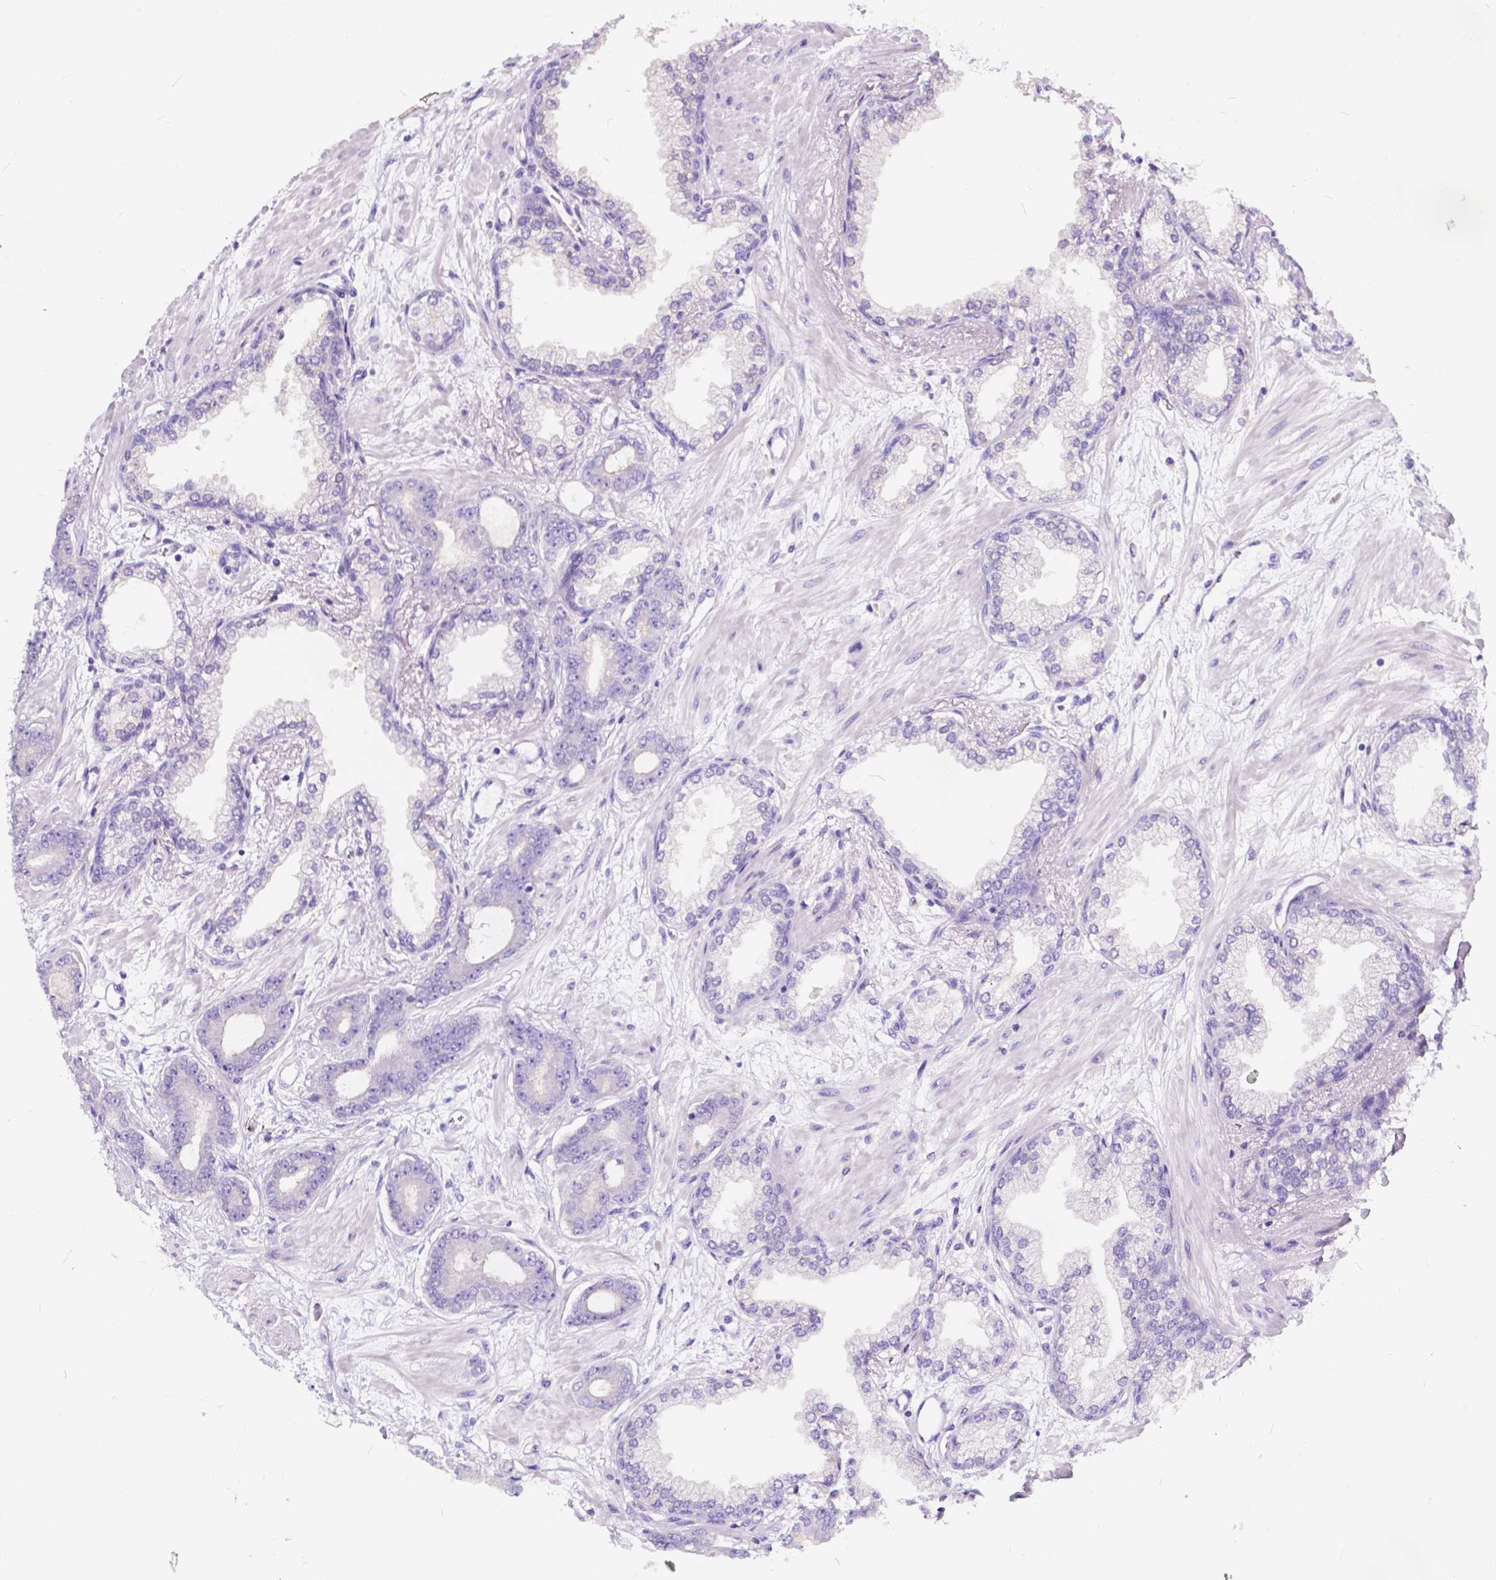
{"staining": {"intensity": "negative", "quantity": "none", "location": "none"}, "tissue": "prostate cancer", "cell_type": "Tumor cells", "image_type": "cancer", "snomed": [{"axis": "morphology", "description": "Adenocarcinoma, Low grade"}, {"axis": "topography", "description": "Prostate"}], "caption": "DAB (3,3'-diaminobenzidine) immunohistochemical staining of human prostate cancer shows no significant expression in tumor cells.", "gene": "CLSTN2", "patient": {"sex": "male", "age": 64}}